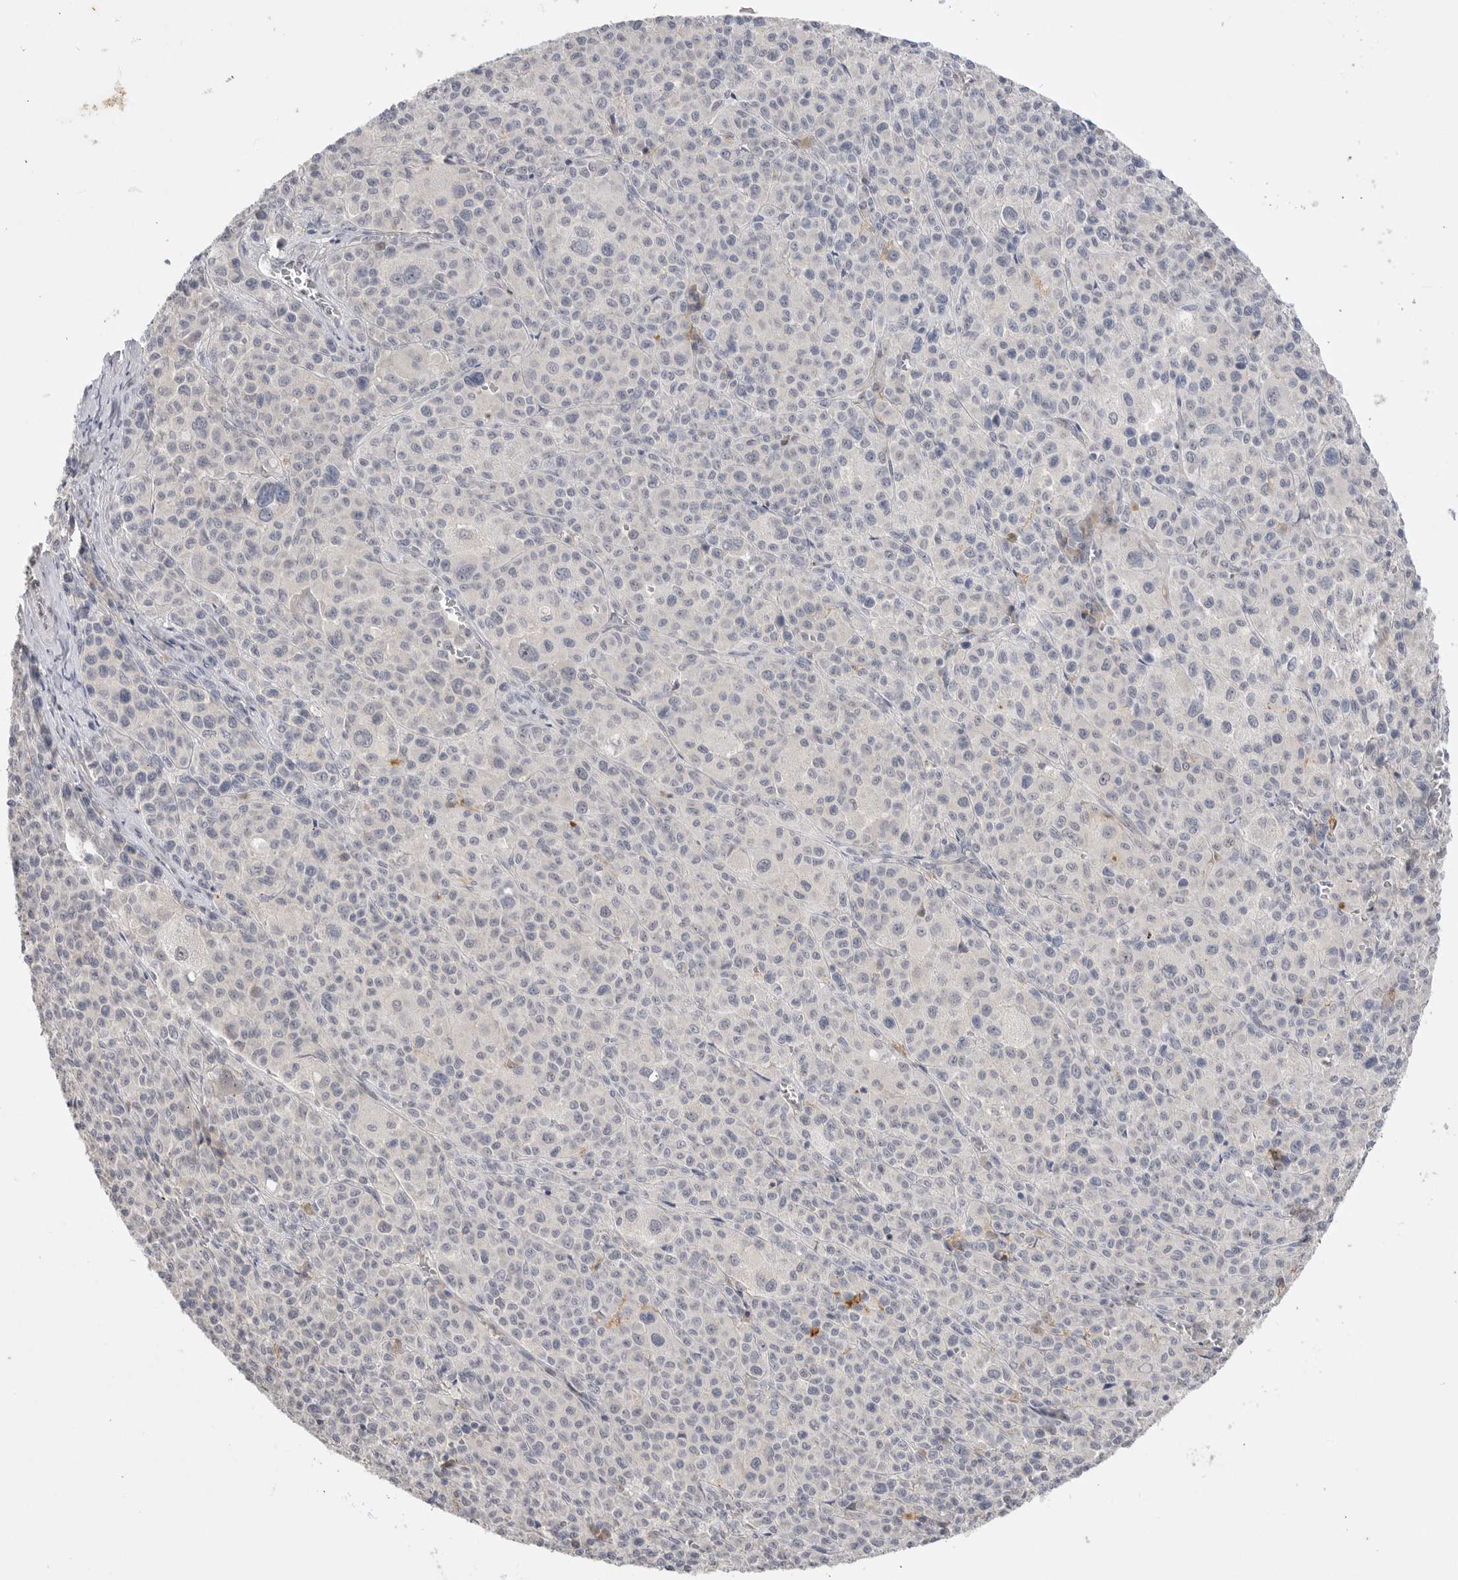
{"staining": {"intensity": "negative", "quantity": "none", "location": "none"}, "tissue": "melanoma", "cell_type": "Tumor cells", "image_type": "cancer", "snomed": [{"axis": "morphology", "description": "Malignant melanoma, Metastatic site"}, {"axis": "topography", "description": "Skin"}], "caption": "Tumor cells show no significant protein staining in malignant melanoma (metastatic site). (Brightfield microscopy of DAB IHC at high magnification).", "gene": "ITGAD", "patient": {"sex": "female", "age": 74}}